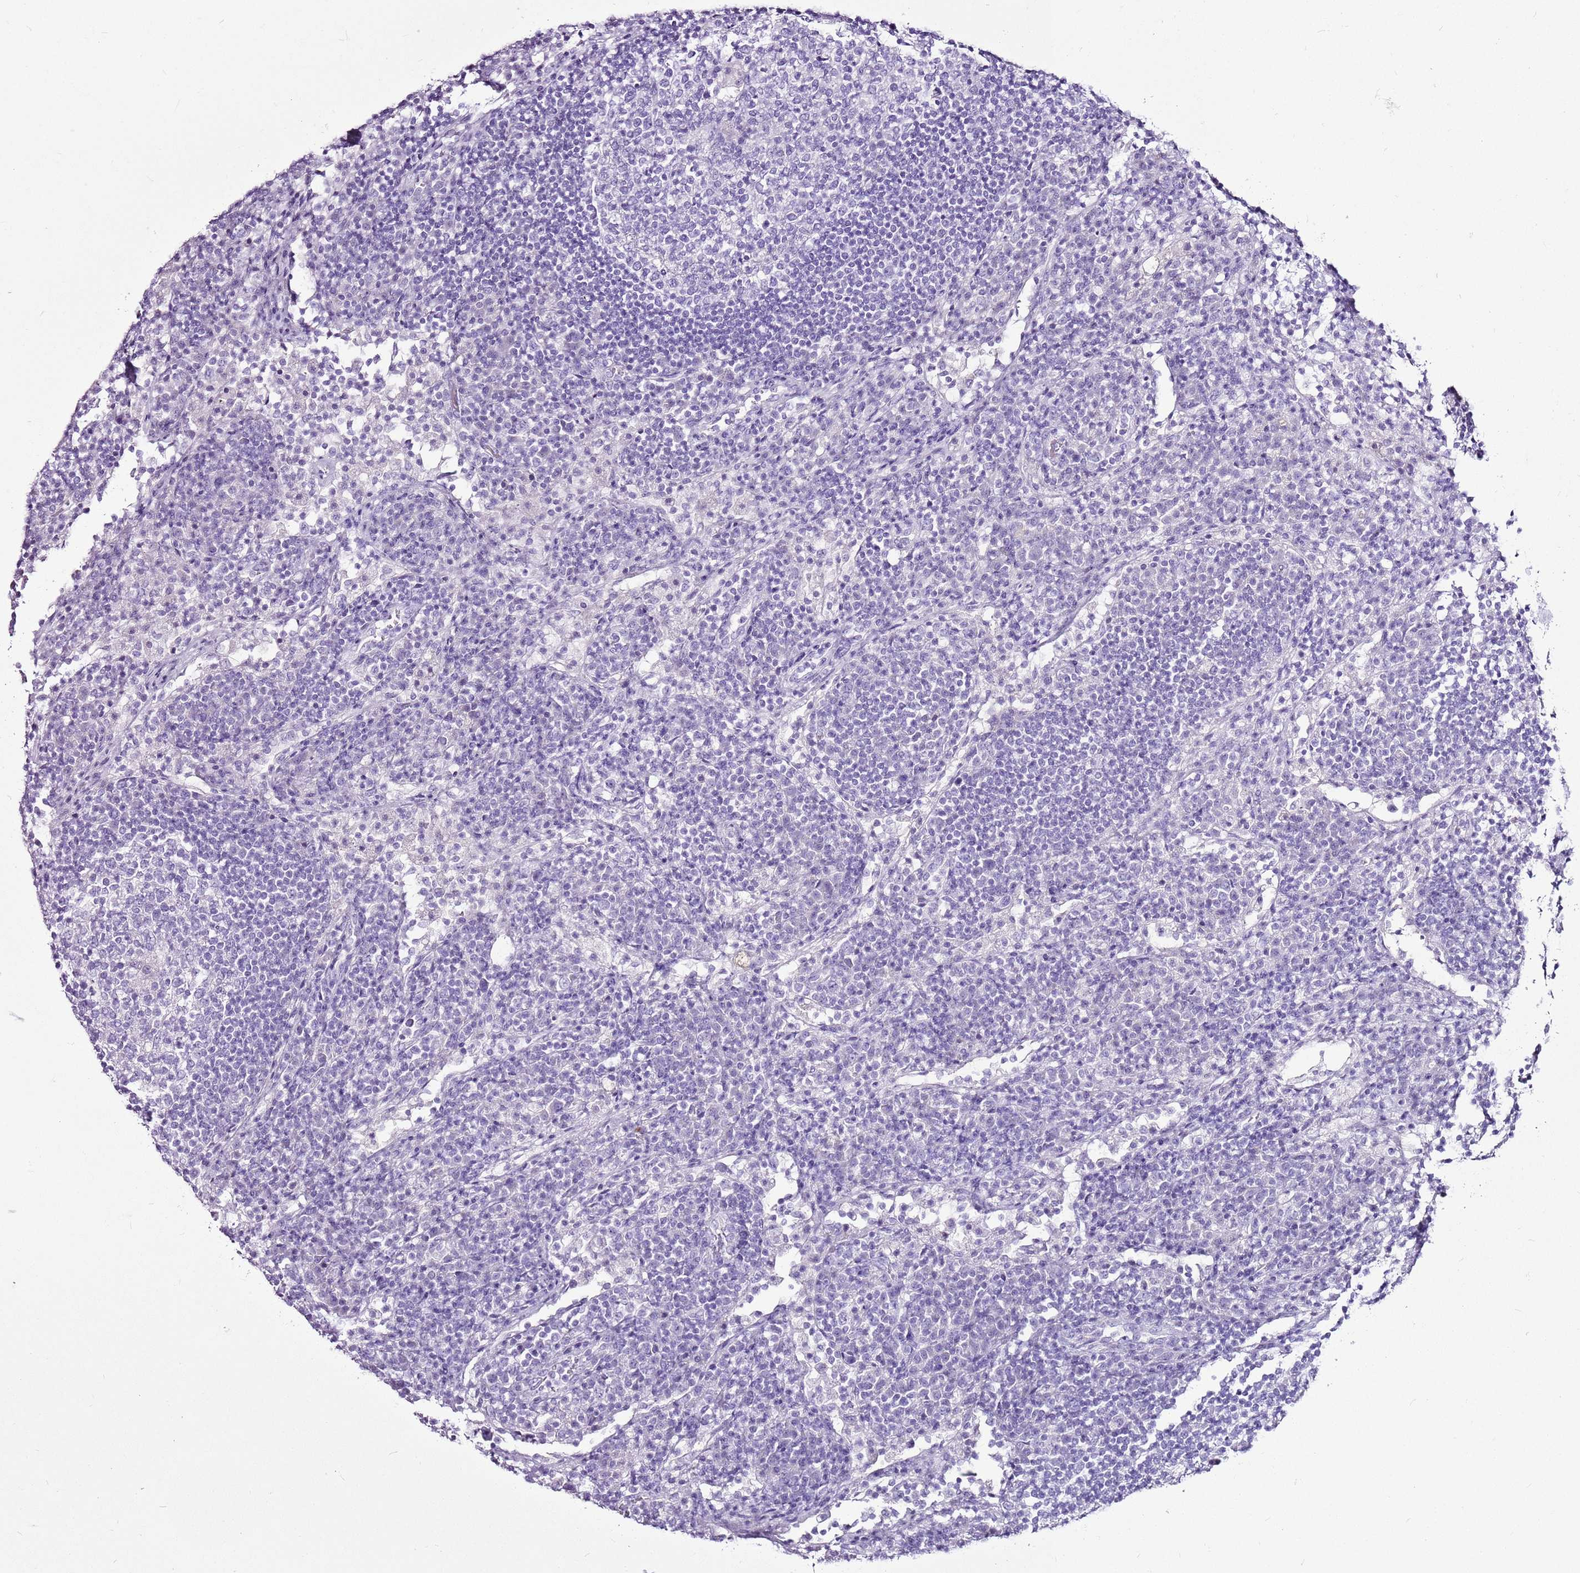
{"staining": {"intensity": "negative", "quantity": "none", "location": "none"}, "tissue": "lymph node", "cell_type": "Germinal center cells", "image_type": "normal", "snomed": [{"axis": "morphology", "description": "Normal tissue, NOS"}, {"axis": "topography", "description": "Lymph node"}], "caption": "An immunohistochemistry (IHC) image of benign lymph node is shown. There is no staining in germinal center cells of lymph node.", "gene": "CNFN", "patient": {"sex": "female", "age": 53}}